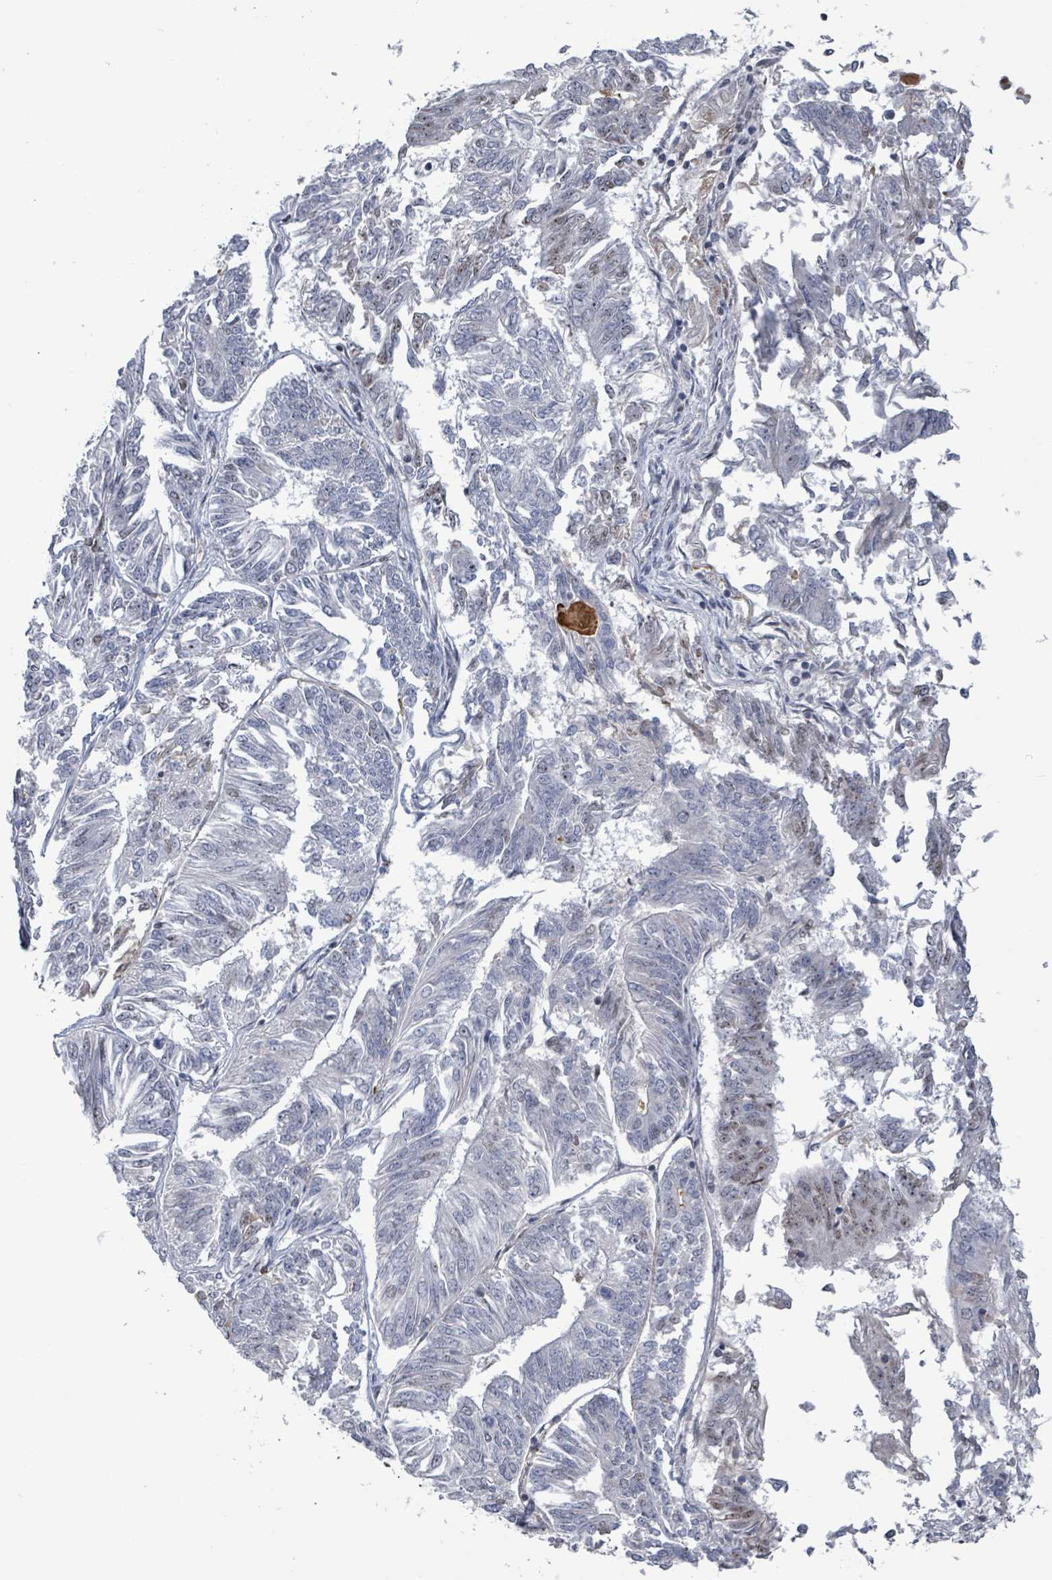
{"staining": {"intensity": "weak", "quantity": "<25%", "location": "nuclear"}, "tissue": "endometrial cancer", "cell_type": "Tumor cells", "image_type": "cancer", "snomed": [{"axis": "morphology", "description": "Adenocarcinoma, NOS"}, {"axis": "topography", "description": "Endometrium"}], "caption": "This is an immunohistochemistry (IHC) photomicrograph of human endometrial cancer. There is no expression in tumor cells.", "gene": "RRN3", "patient": {"sex": "female", "age": 58}}